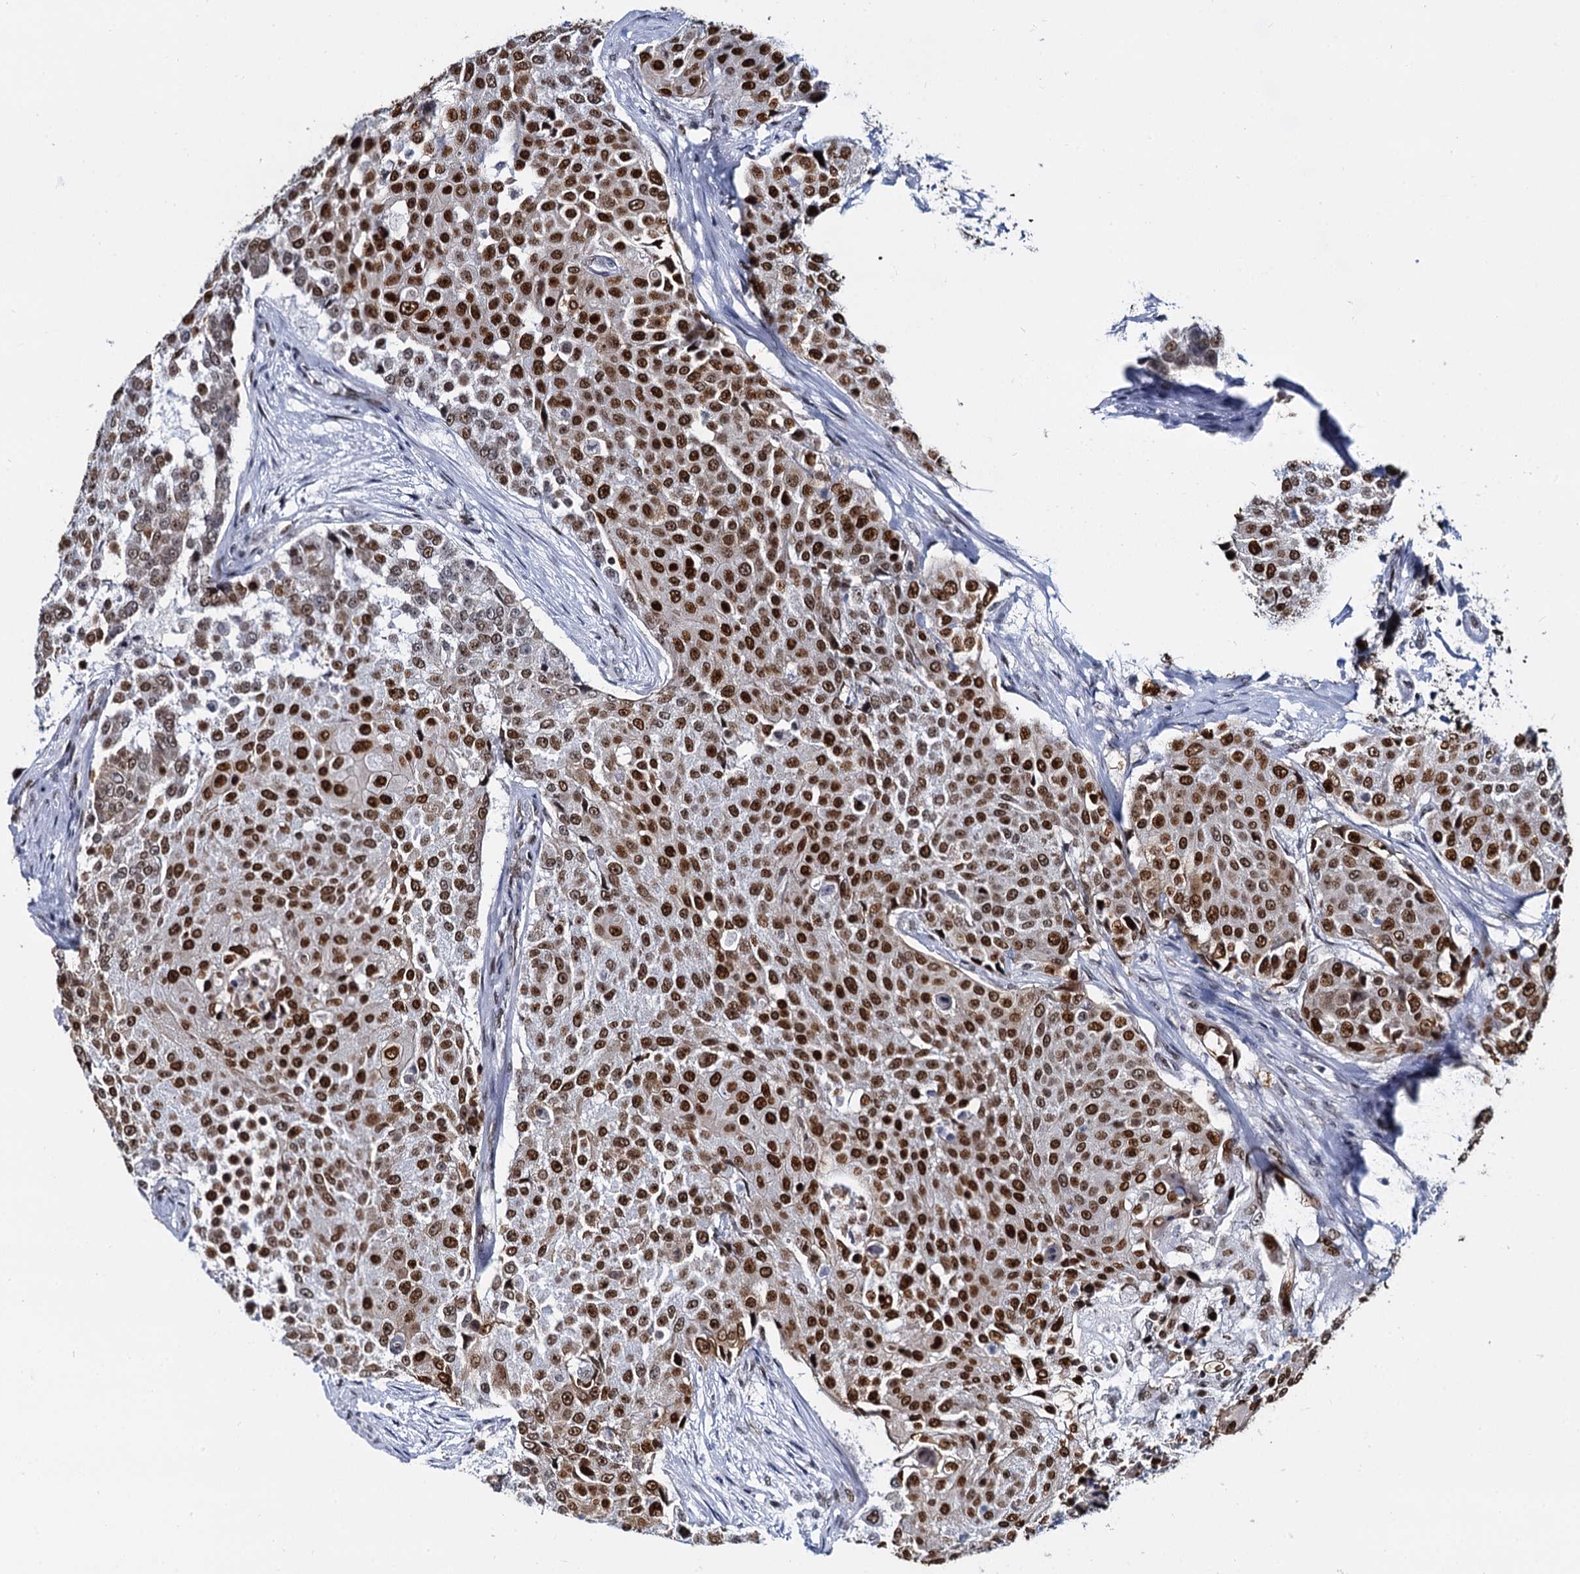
{"staining": {"intensity": "strong", "quantity": ">75%", "location": "nuclear"}, "tissue": "urothelial cancer", "cell_type": "Tumor cells", "image_type": "cancer", "snomed": [{"axis": "morphology", "description": "Urothelial carcinoma, High grade"}, {"axis": "topography", "description": "Urinary bladder"}], "caption": "A brown stain labels strong nuclear staining of a protein in human urothelial cancer tumor cells.", "gene": "CMAS", "patient": {"sex": "female", "age": 63}}